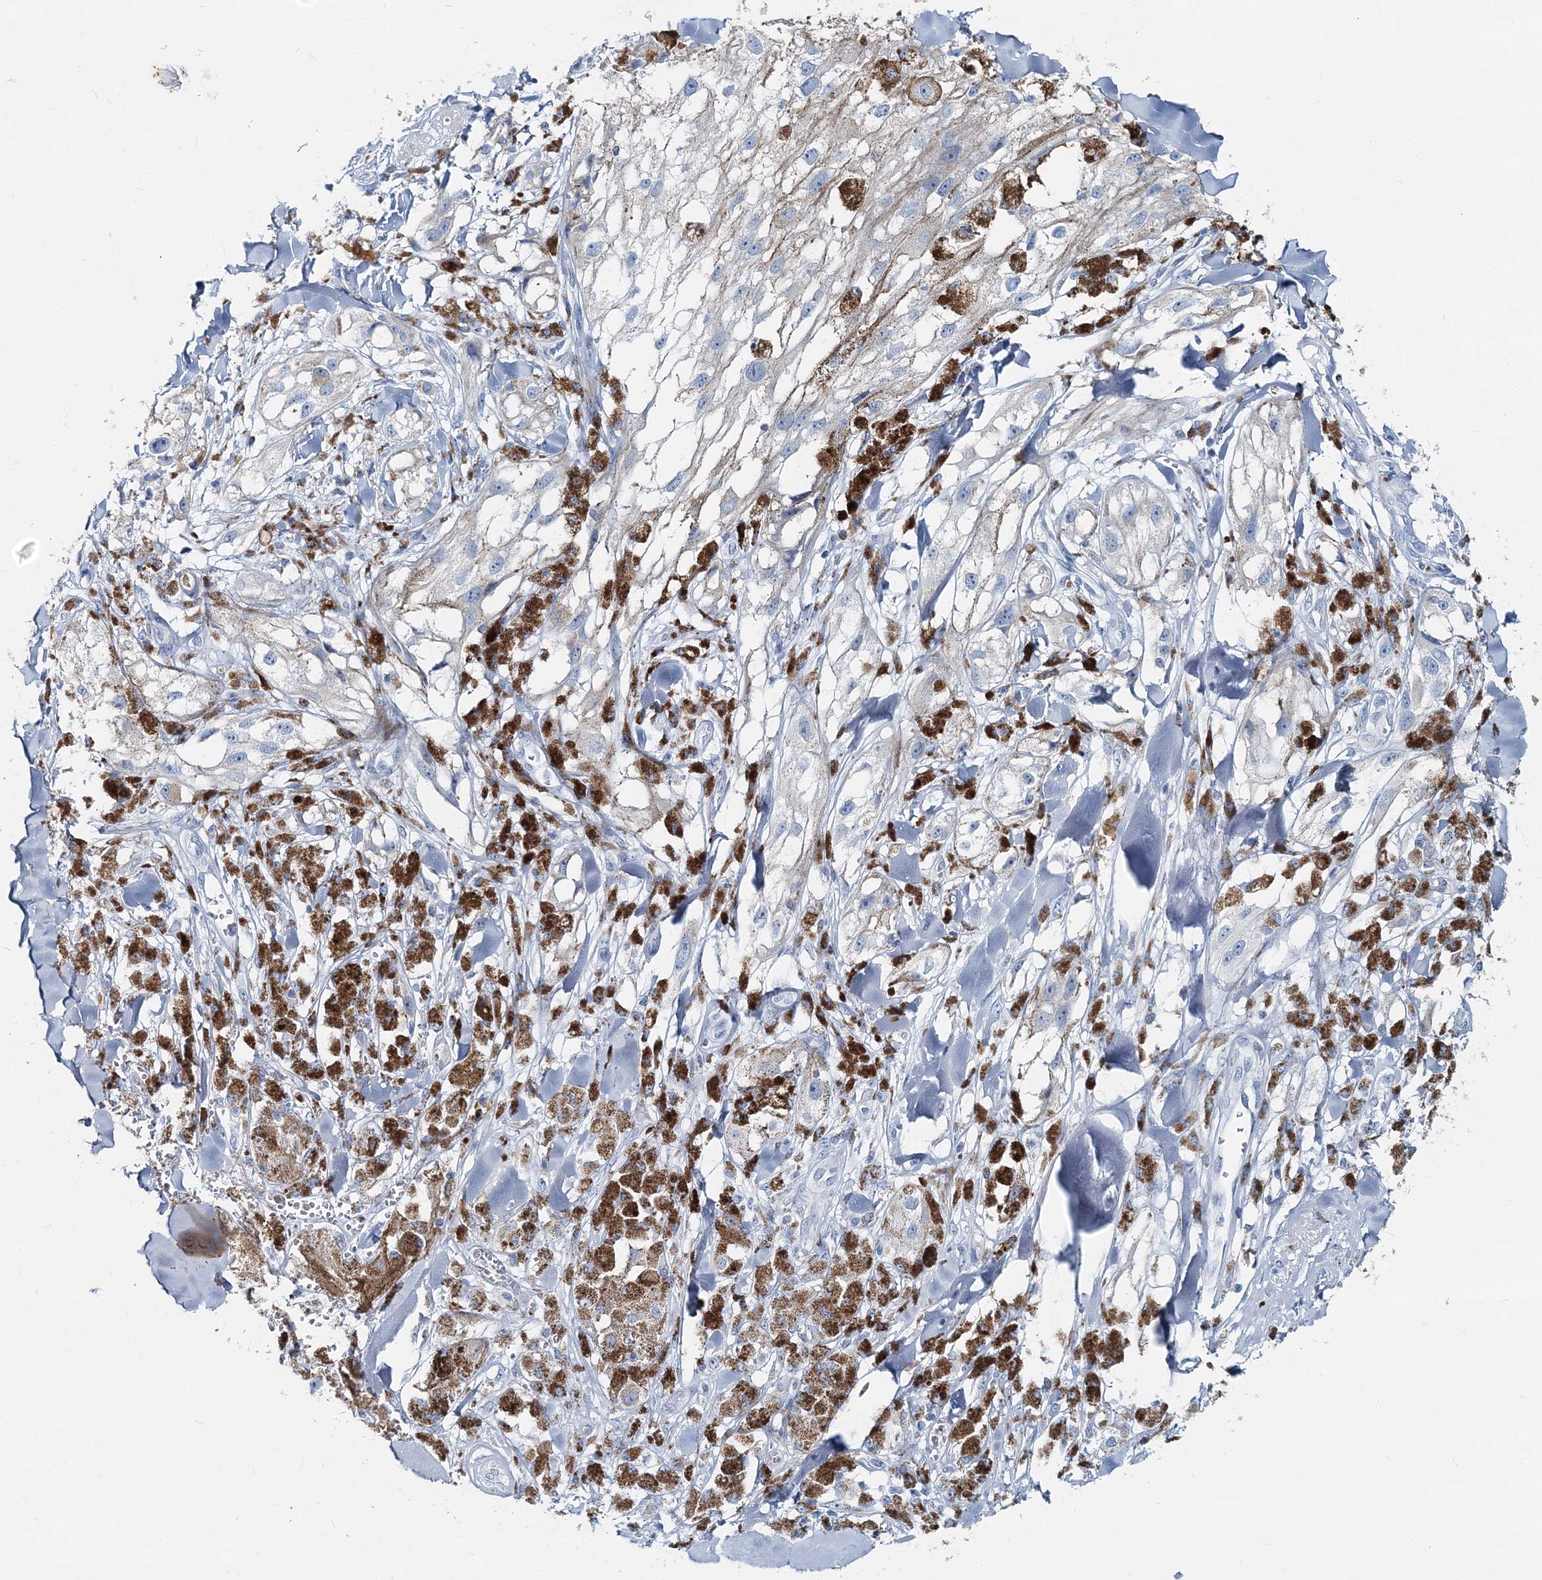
{"staining": {"intensity": "negative", "quantity": "none", "location": "none"}, "tissue": "melanoma", "cell_type": "Tumor cells", "image_type": "cancer", "snomed": [{"axis": "morphology", "description": "Malignant melanoma, NOS"}, {"axis": "topography", "description": "Skin"}], "caption": "Melanoma stained for a protein using immunohistochemistry reveals no expression tumor cells.", "gene": "GABARAPL2", "patient": {"sex": "male", "age": 88}}